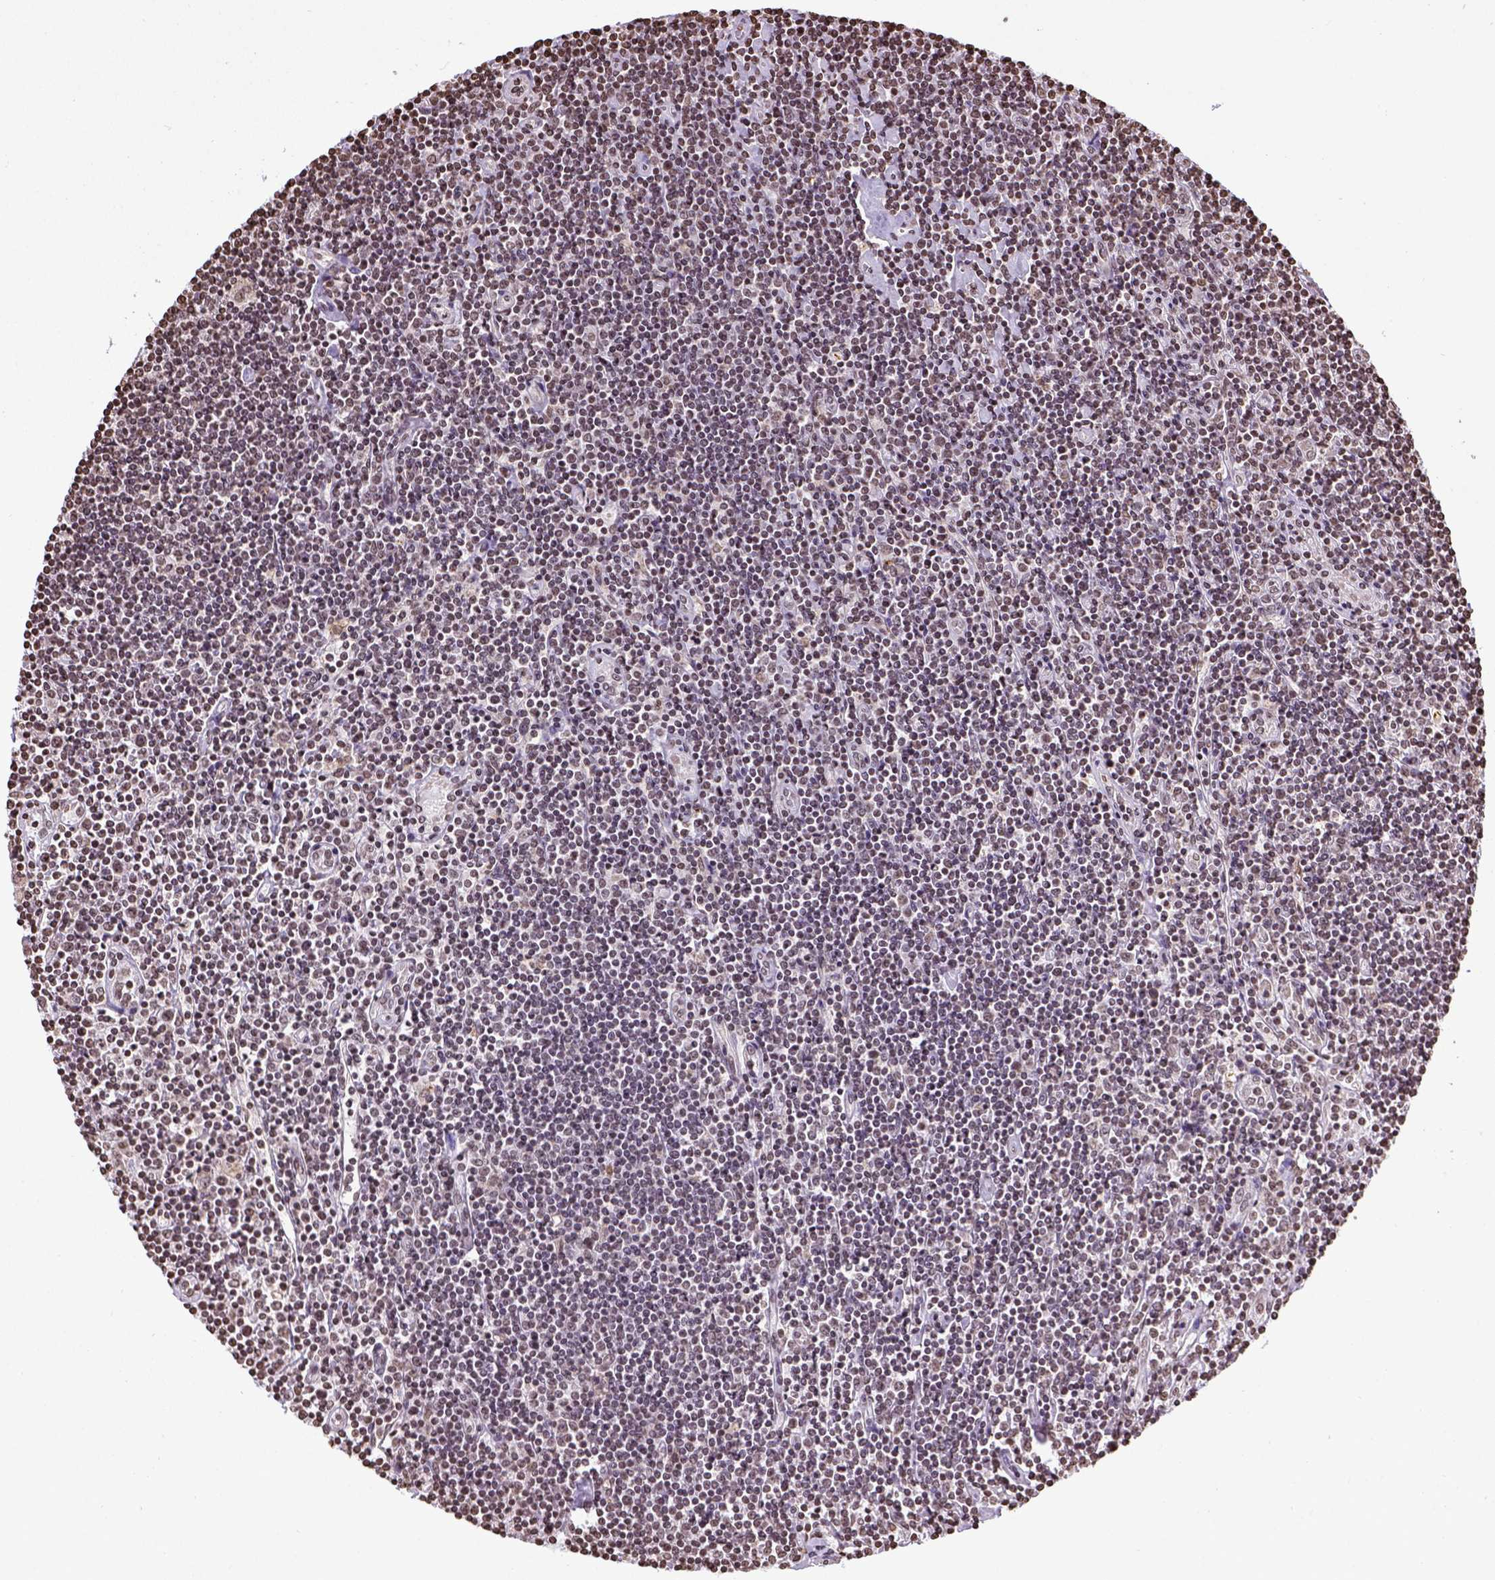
{"staining": {"intensity": "weak", "quantity": ">75%", "location": "nuclear"}, "tissue": "lymphoma", "cell_type": "Tumor cells", "image_type": "cancer", "snomed": [{"axis": "morphology", "description": "Hodgkin's disease, NOS"}, {"axis": "topography", "description": "Lymph node"}], "caption": "Protein staining displays weak nuclear expression in about >75% of tumor cells in lymphoma.", "gene": "ZNF75D", "patient": {"sex": "male", "age": 40}}